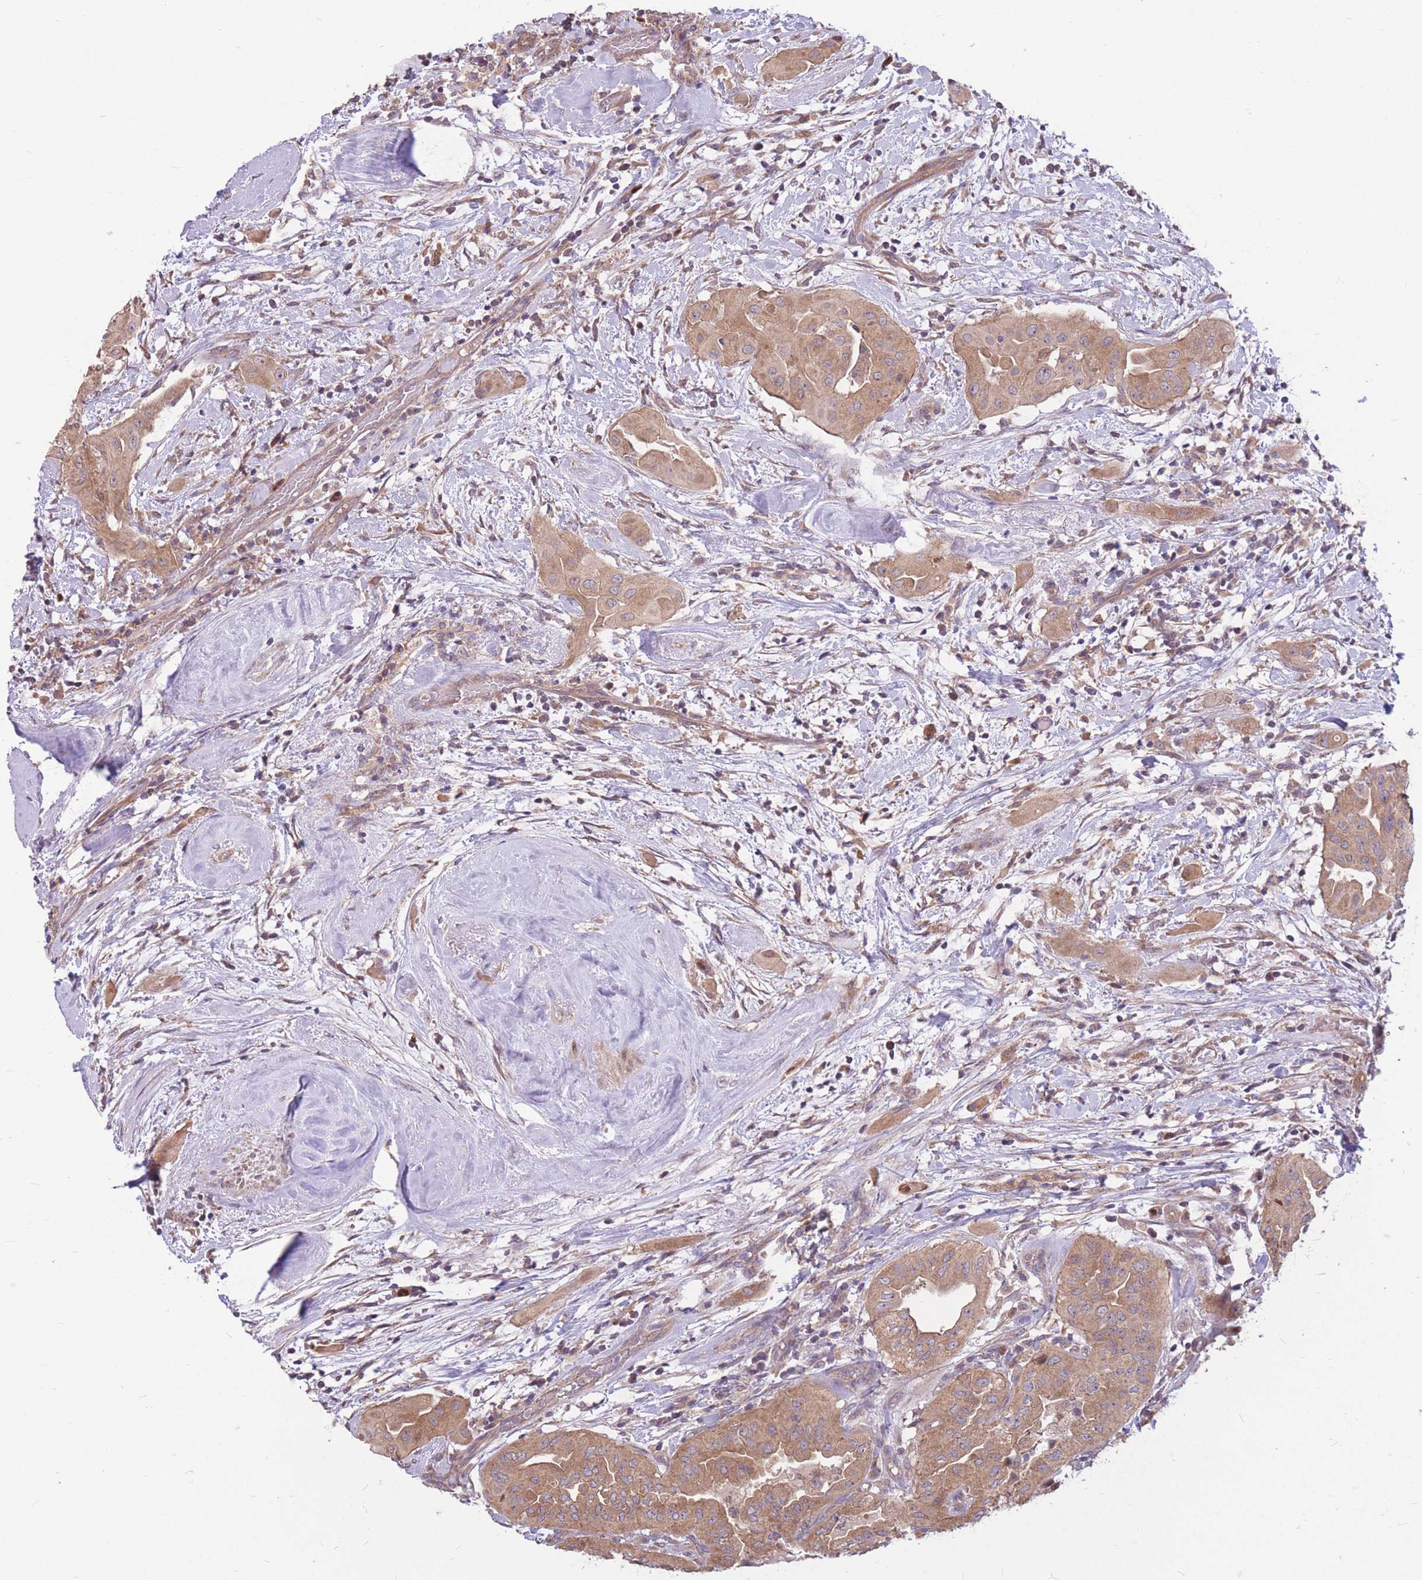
{"staining": {"intensity": "moderate", "quantity": ">75%", "location": "cytoplasmic/membranous"}, "tissue": "thyroid cancer", "cell_type": "Tumor cells", "image_type": "cancer", "snomed": [{"axis": "morphology", "description": "Papillary adenocarcinoma, NOS"}, {"axis": "topography", "description": "Thyroid gland"}], "caption": "Moderate cytoplasmic/membranous staining is present in about >75% of tumor cells in papillary adenocarcinoma (thyroid). The staining is performed using DAB (3,3'-diaminobenzidine) brown chromogen to label protein expression. The nuclei are counter-stained blue using hematoxylin.", "gene": "GMNN", "patient": {"sex": "female", "age": 59}}